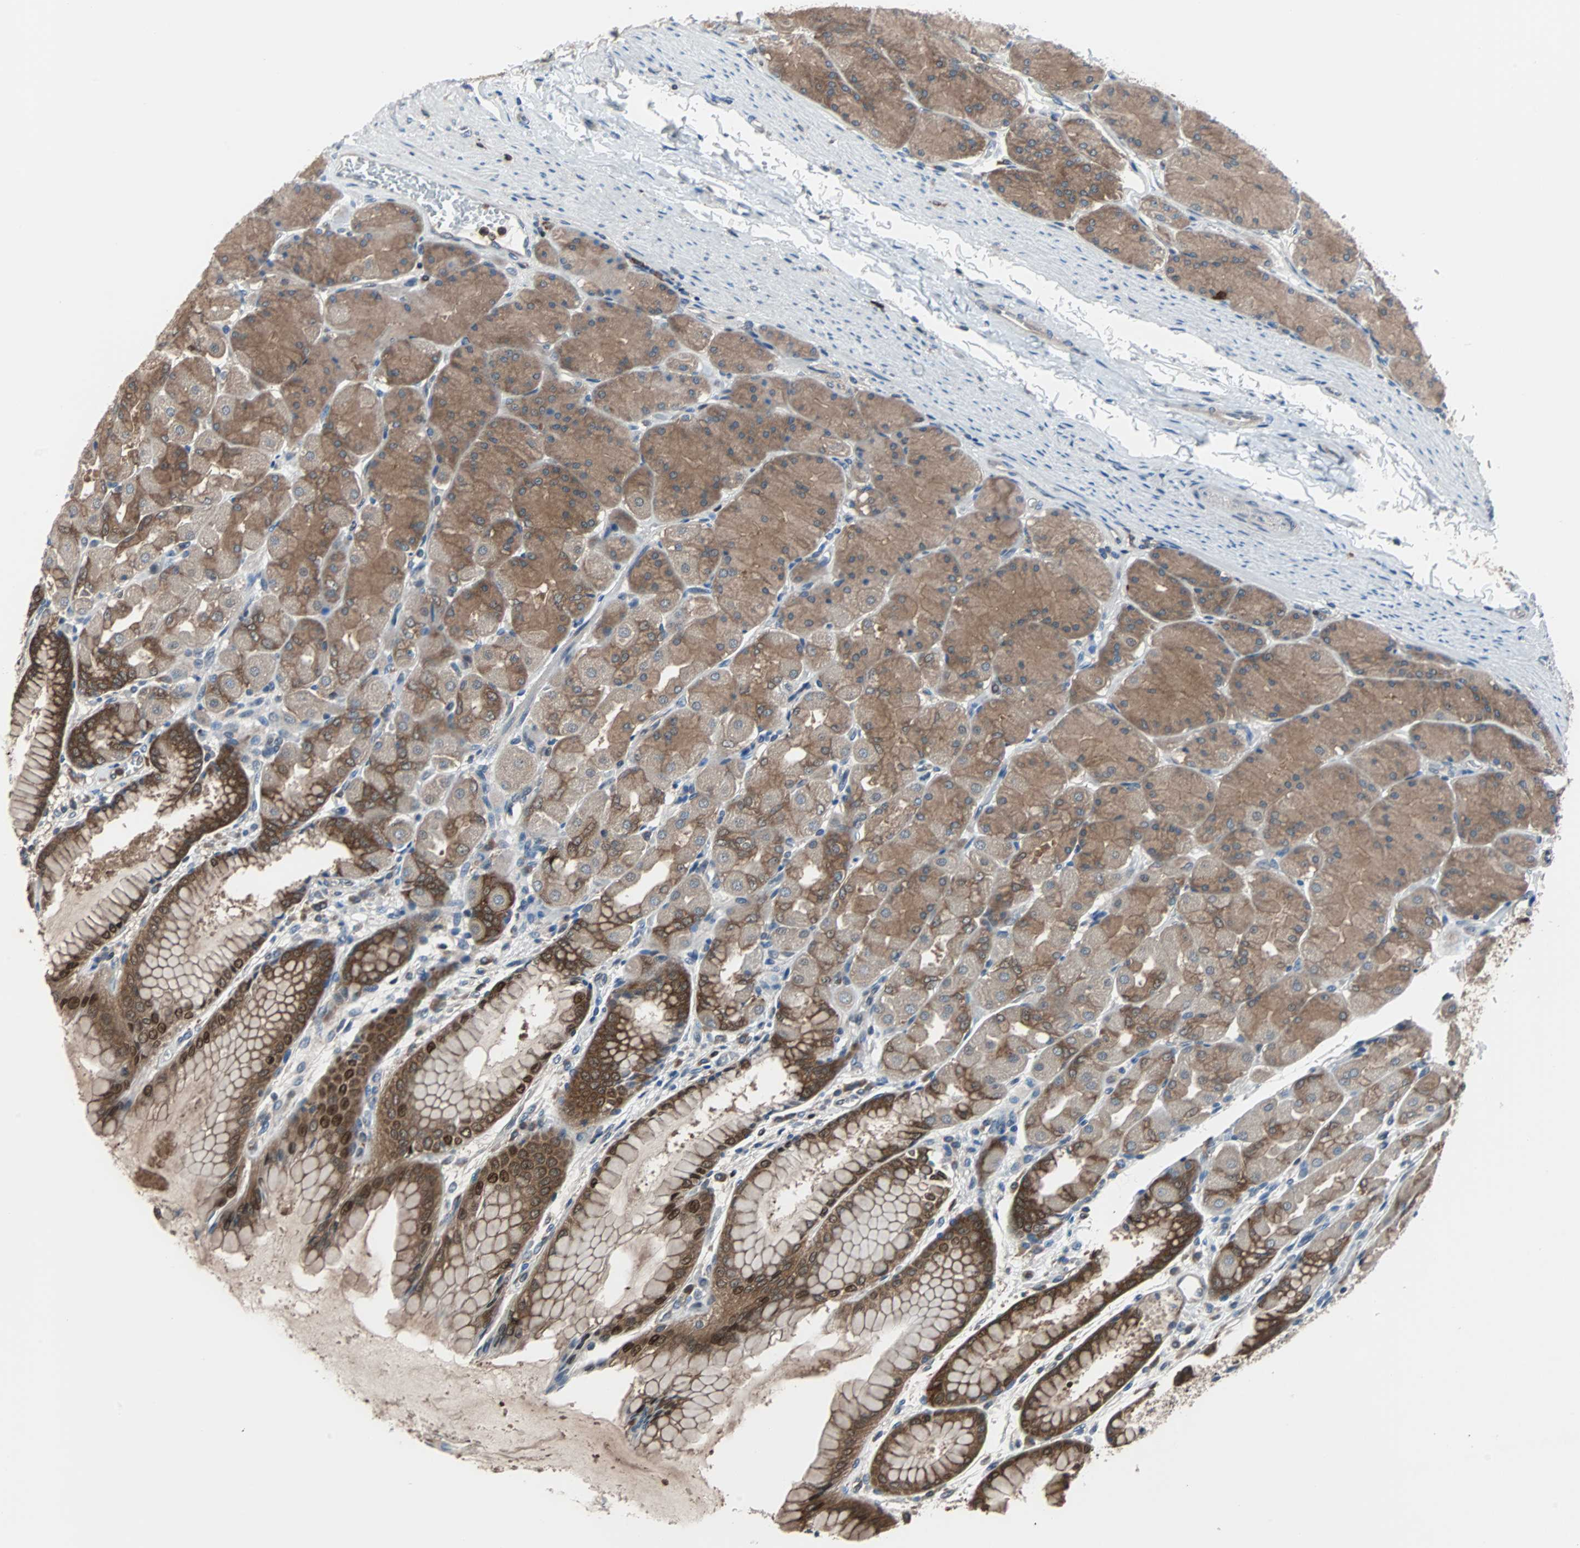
{"staining": {"intensity": "moderate", "quantity": ">75%", "location": "cytoplasmic/membranous,nuclear"}, "tissue": "stomach", "cell_type": "Glandular cells", "image_type": "normal", "snomed": [{"axis": "morphology", "description": "Normal tissue, NOS"}, {"axis": "topography", "description": "Stomach, upper"}], "caption": "Glandular cells exhibit medium levels of moderate cytoplasmic/membranous,nuclear expression in about >75% of cells in benign human stomach.", "gene": "PAK1", "patient": {"sex": "female", "age": 56}}